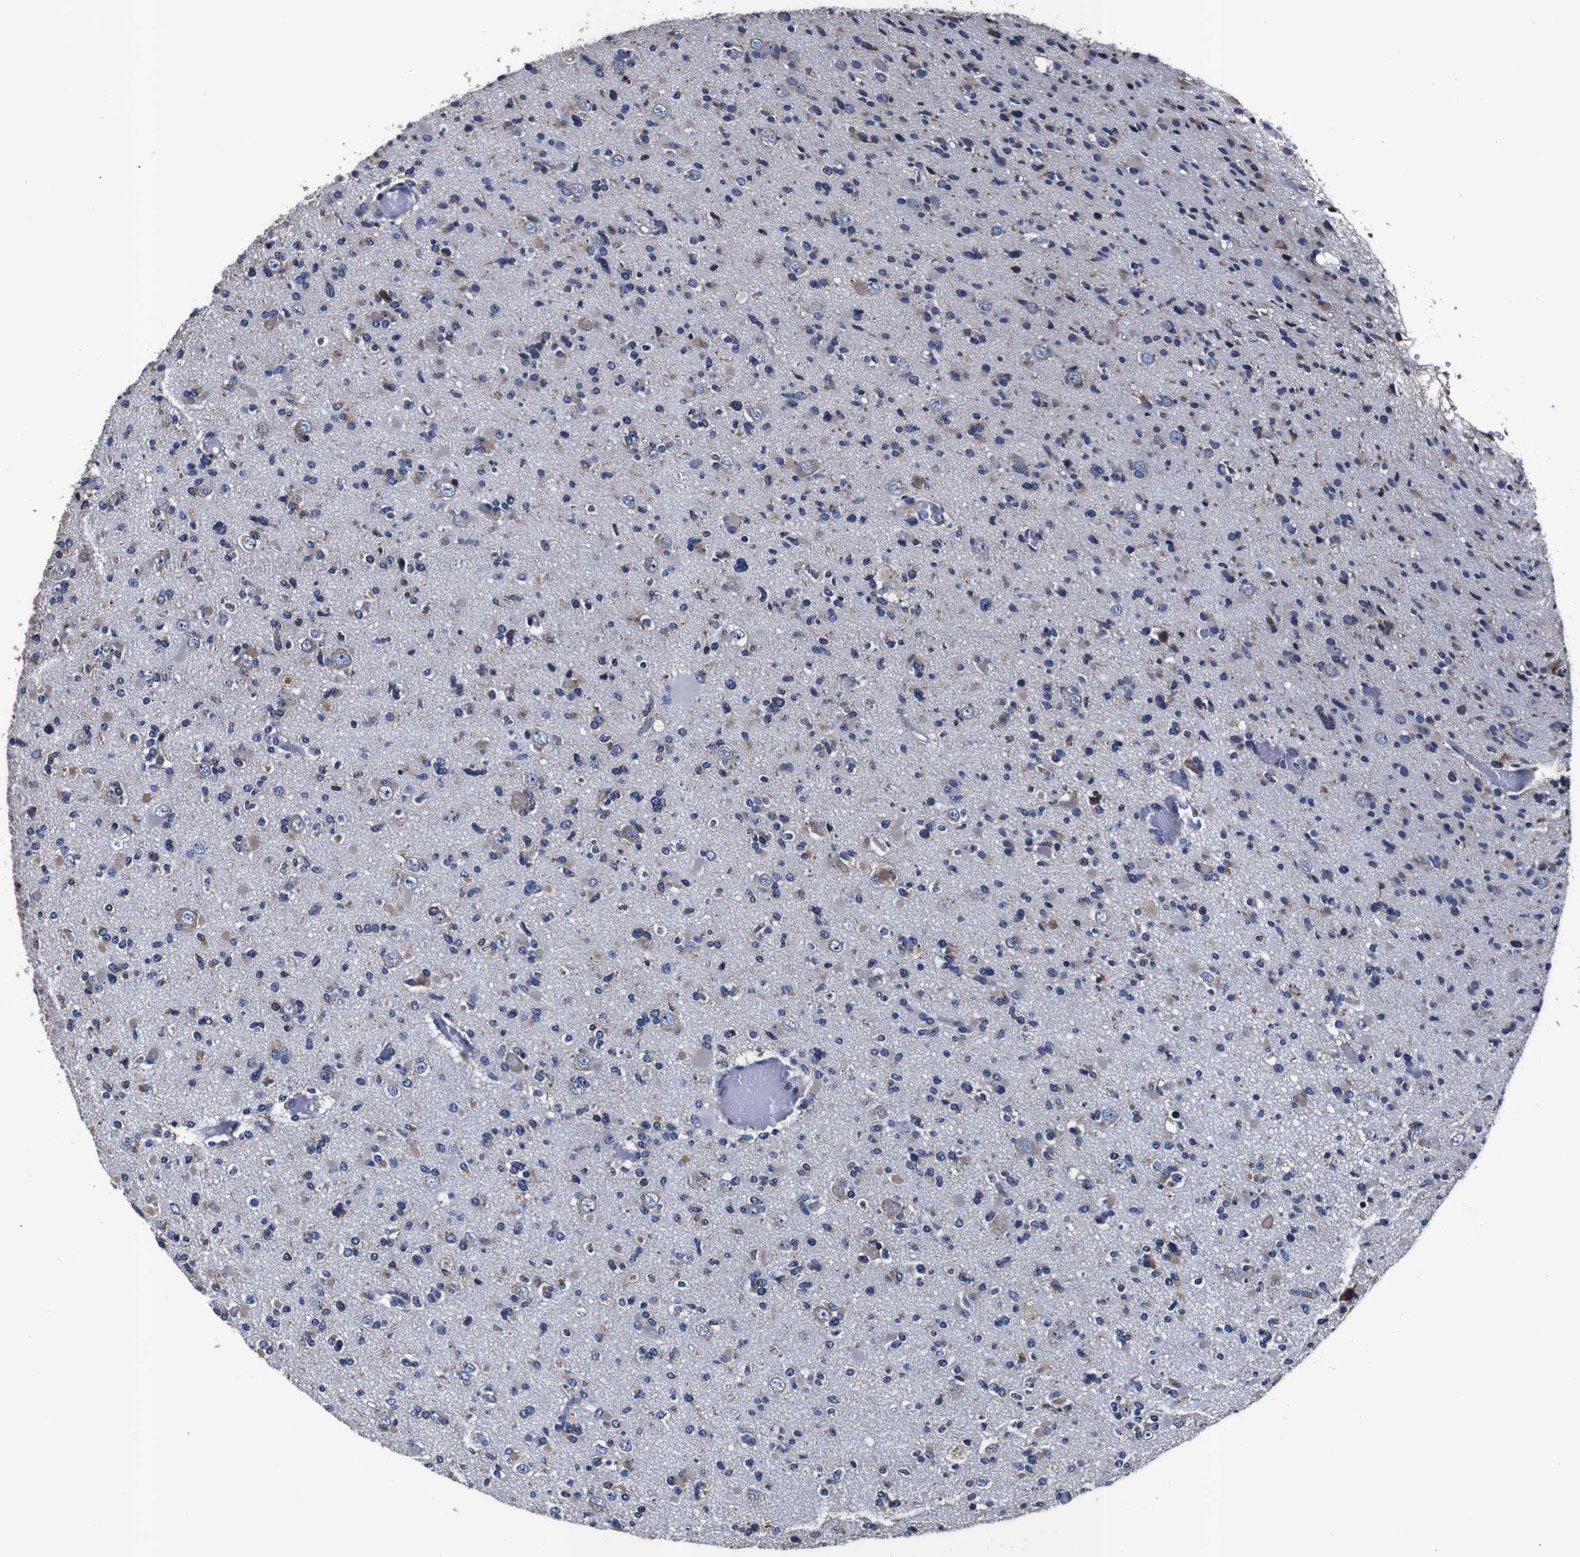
{"staining": {"intensity": "weak", "quantity": "25%-75%", "location": "cytoplasmic/membranous"}, "tissue": "glioma", "cell_type": "Tumor cells", "image_type": "cancer", "snomed": [{"axis": "morphology", "description": "Glioma, malignant, Low grade"}, {"axis": "topography", "description": "Brain"}], "caption": "Immunohistochemical staining of human low-grade glioma (malignant) exhibits low levels of weak cytoplasmic/membranous positivity in approximately 25%-75% of tumor cells.", "gene": "PPIB", "patient": {"sex": "female", "age": 22}}